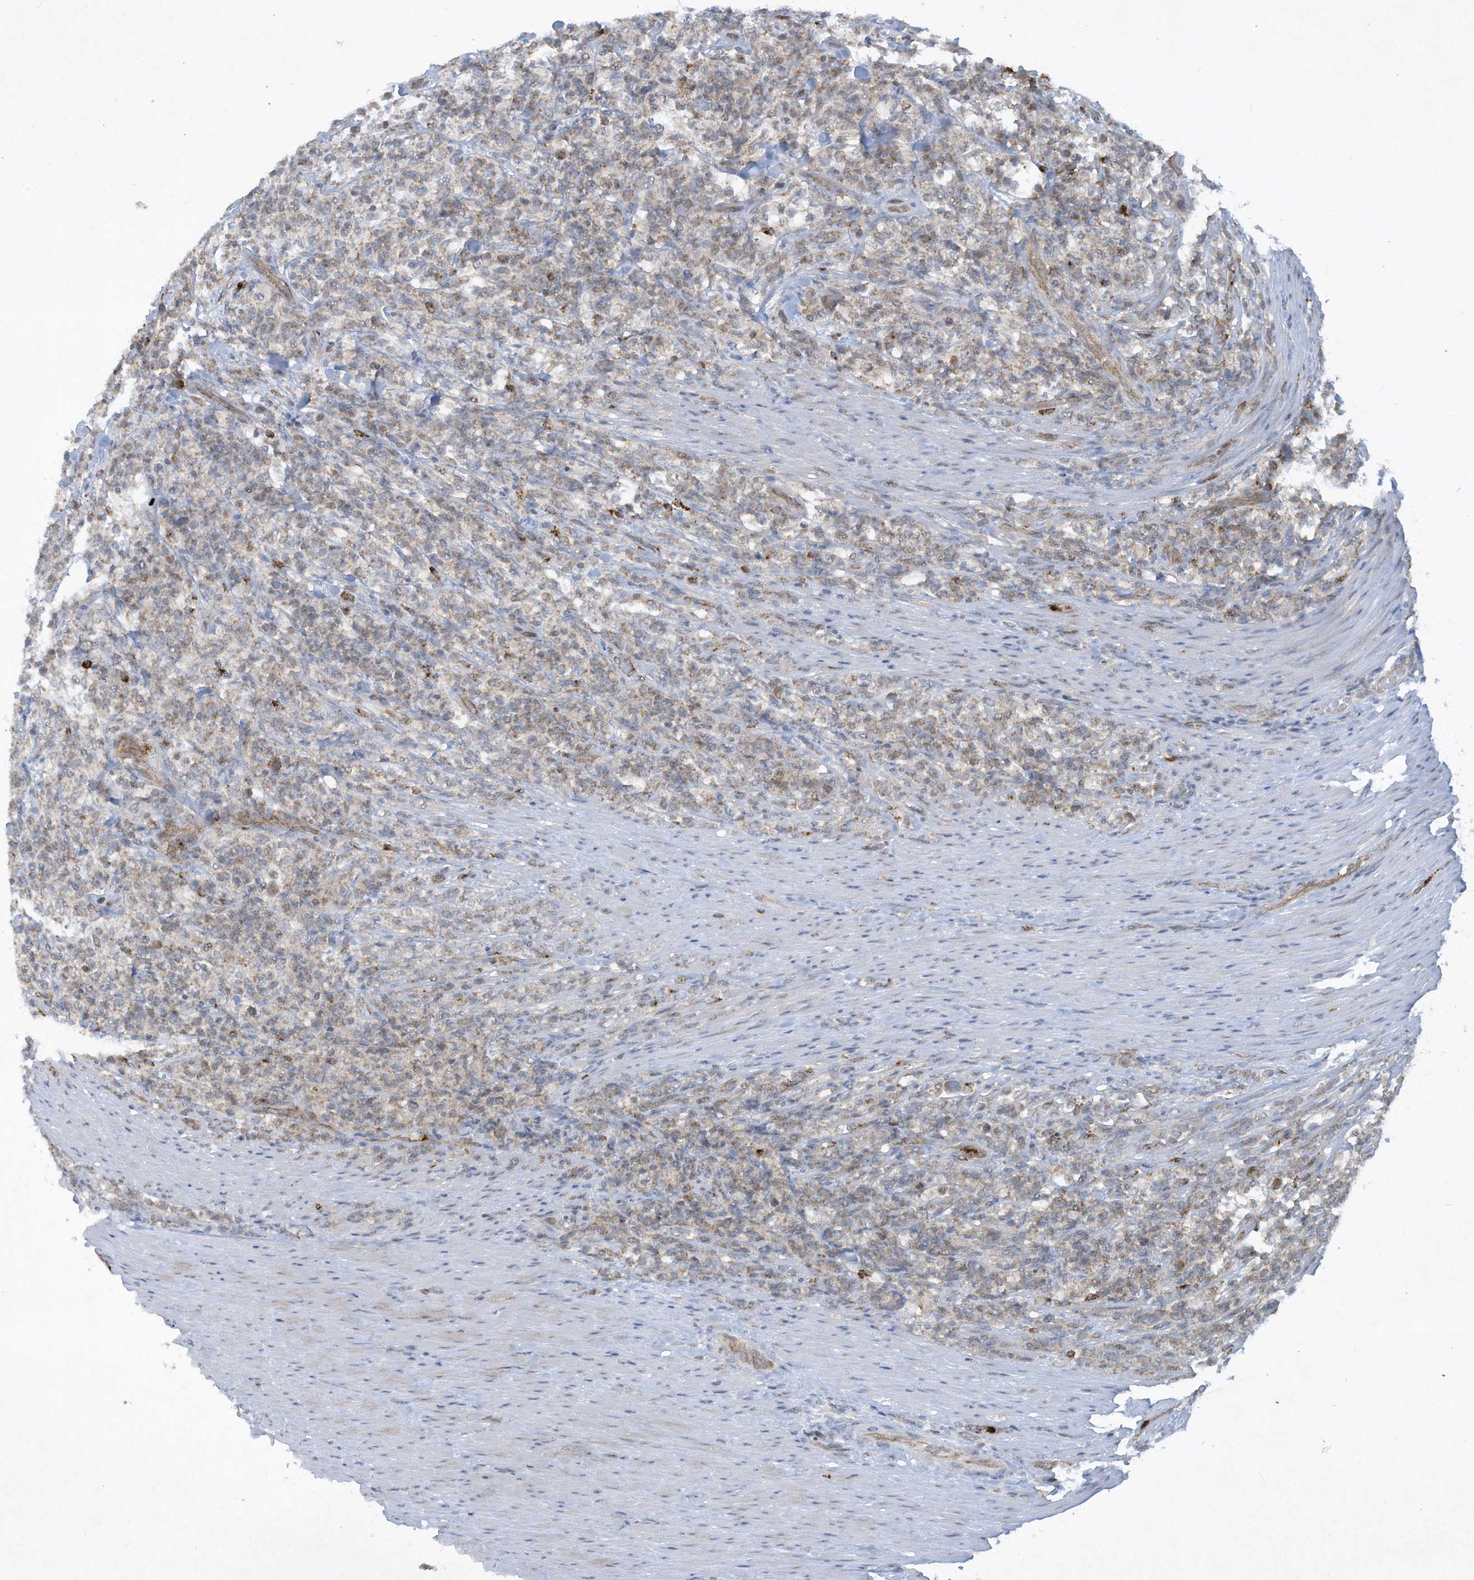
{"staining": {"intensity": "negative", "quantity": "none", "location": "none"}, "tissue": "lymphoma", "cell_type": "Tumor cells", "image_type": "cancer", "snomed": [{"axis": "morphology", "description": "Malignant lymphoma, non-Hodgkin's type, High grade"}, {"axis": "topography", "description": "Soft tissue"}], "caption": "Tumor cells show no significant staining in lymphoma.", "gene": "CHRNA4", "patient": {"sex": "male", "age": 18}}